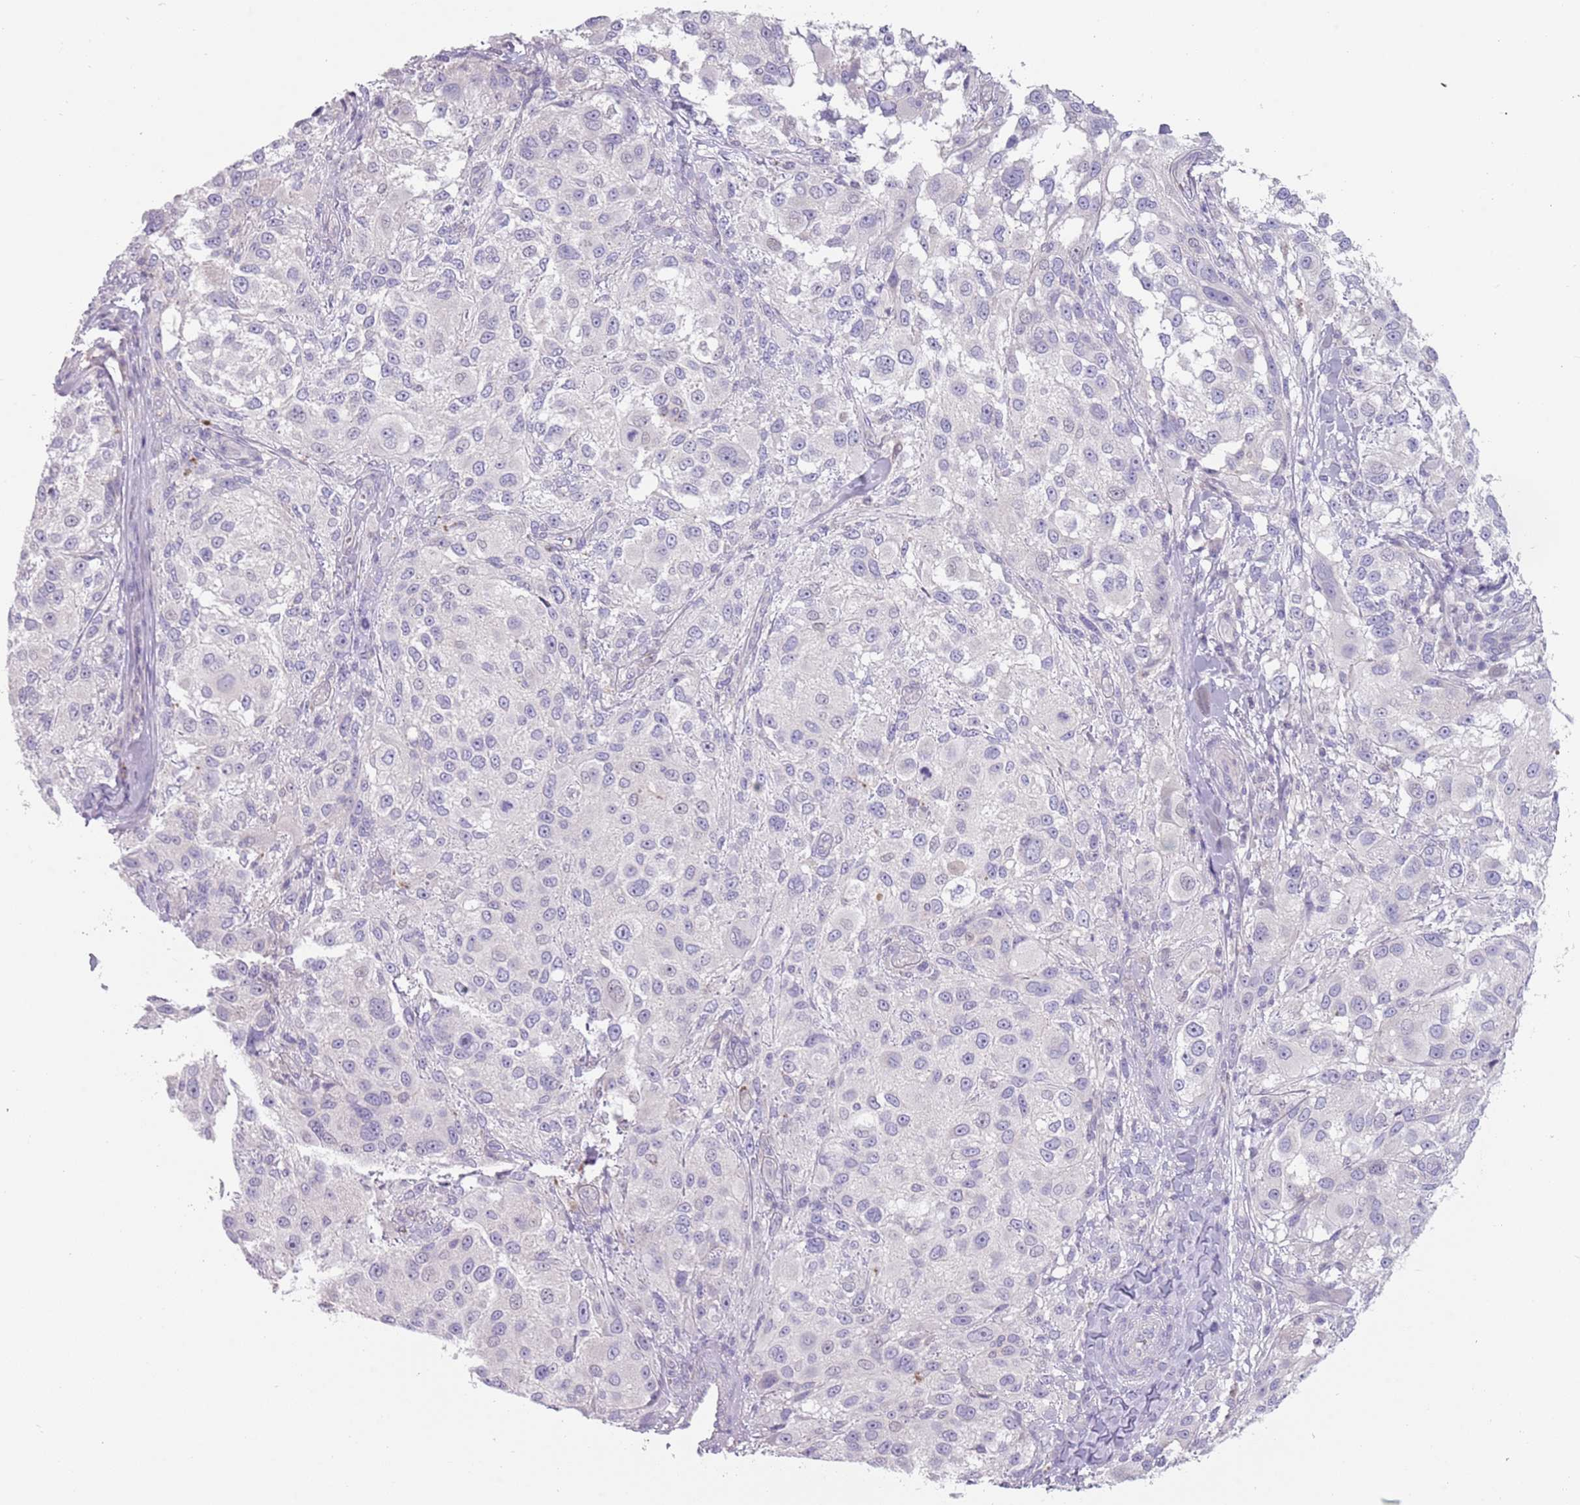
{"staining": {"intensity": "negative", "quantity": "none", "location": "none"}, "tissue": "melanoma", "cell_type": "Tumor cells", "image_type": "cancer", "snomed": [{"axis": "morphology", "description": "Normal morphology"}, {"axis": "morphology", "description": "Malignant melanoma, NOS"}, {"axis": "topography", "description": "Skin"}], "caption": "A high-resolution image shows IHC staining of melanoma, which shows no significant staining in tumor cells. Brightfield microscopy of immunohistochemistry (IHC) stained with DAB (brown) and hematoxylin (blue), captured at high magnification.", "gene": "DDX4", "patient": {"sex": "female", "age": 72}}